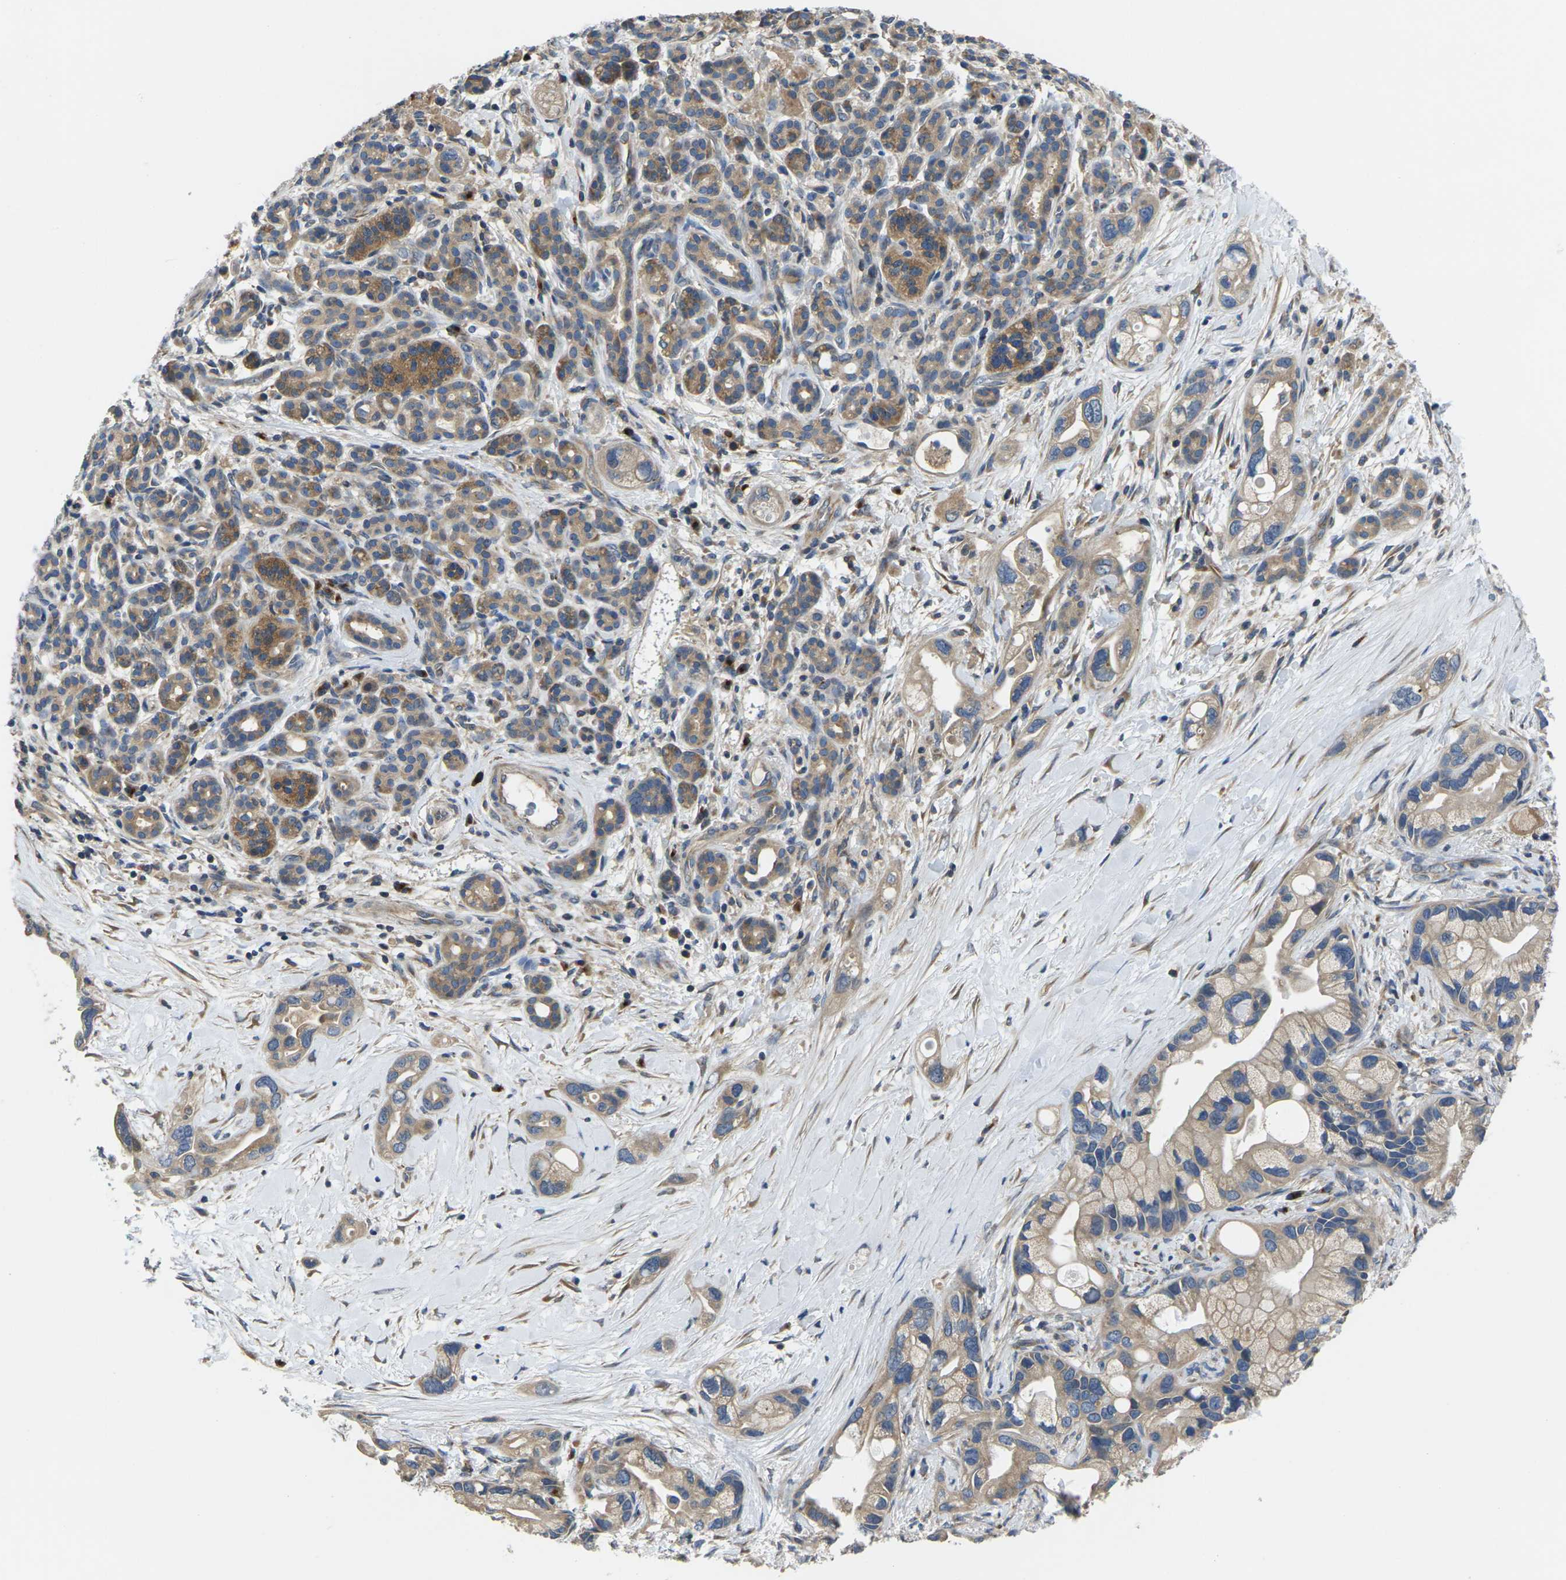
{"staining": {"intensity": "moderate", "quantity": "25%-75%", "location": "cytoplasmic/membranous"}, "tissue": "pancreatic cancer", "cell_type": "Tumor cells", "image_type": "cancer", "snomed": [{"axis": "morphology", "description": "Adenocarcinoma, NOS"}, {"axis": "topography", "description": "Pancreas"}], "caption": "Tumor cells show moderate cytoplasmic/membranous expression in approximately 25%-75% of cells in pancreatic cancer (adenocarcinoma).", "gene": "TMCC2", "patient": {"sex": "female", "age": 77}}